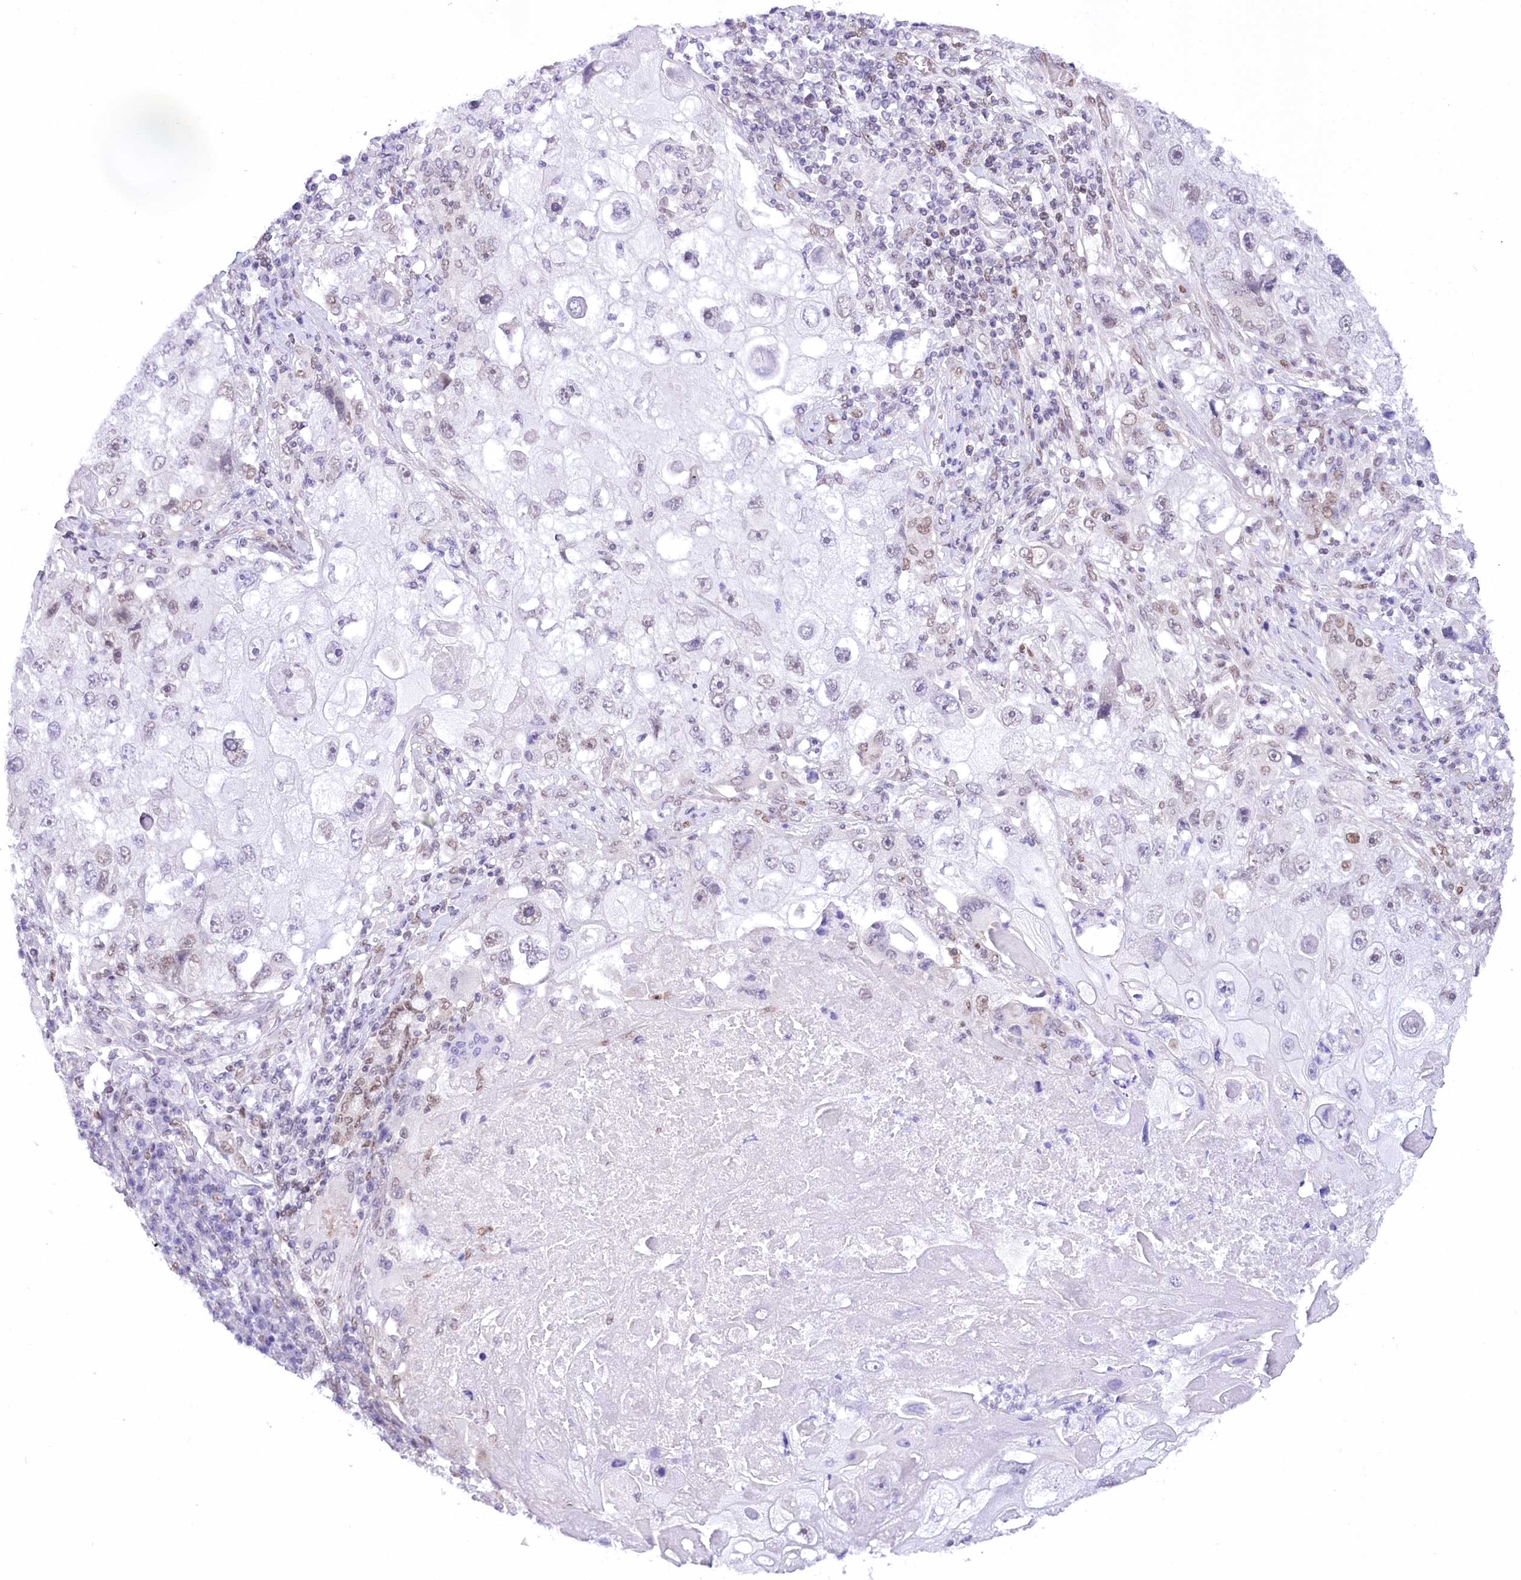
{"staining": {"intensity": "negative", "quantity": "none", "location": "none"}, "tissue": "lung cancer", "cell_type": "Tumor cells", "image_type": "cancer", "snomed": [{"axis": "morphology", "description": "Squamous cell carcinoma, NOS"}, {"axis": "topography", "description": "Lung"}], "caption": "A photomicrograph of squamous cell carcinoma (lung) stained for a protein exhibits no brown staining in tumor cells. (Brightfield microscopy of DAB immunohistochemistry at high magnification).", "gene": "HNRNPA0", "patient": {"sex": "male", "age": 61}}